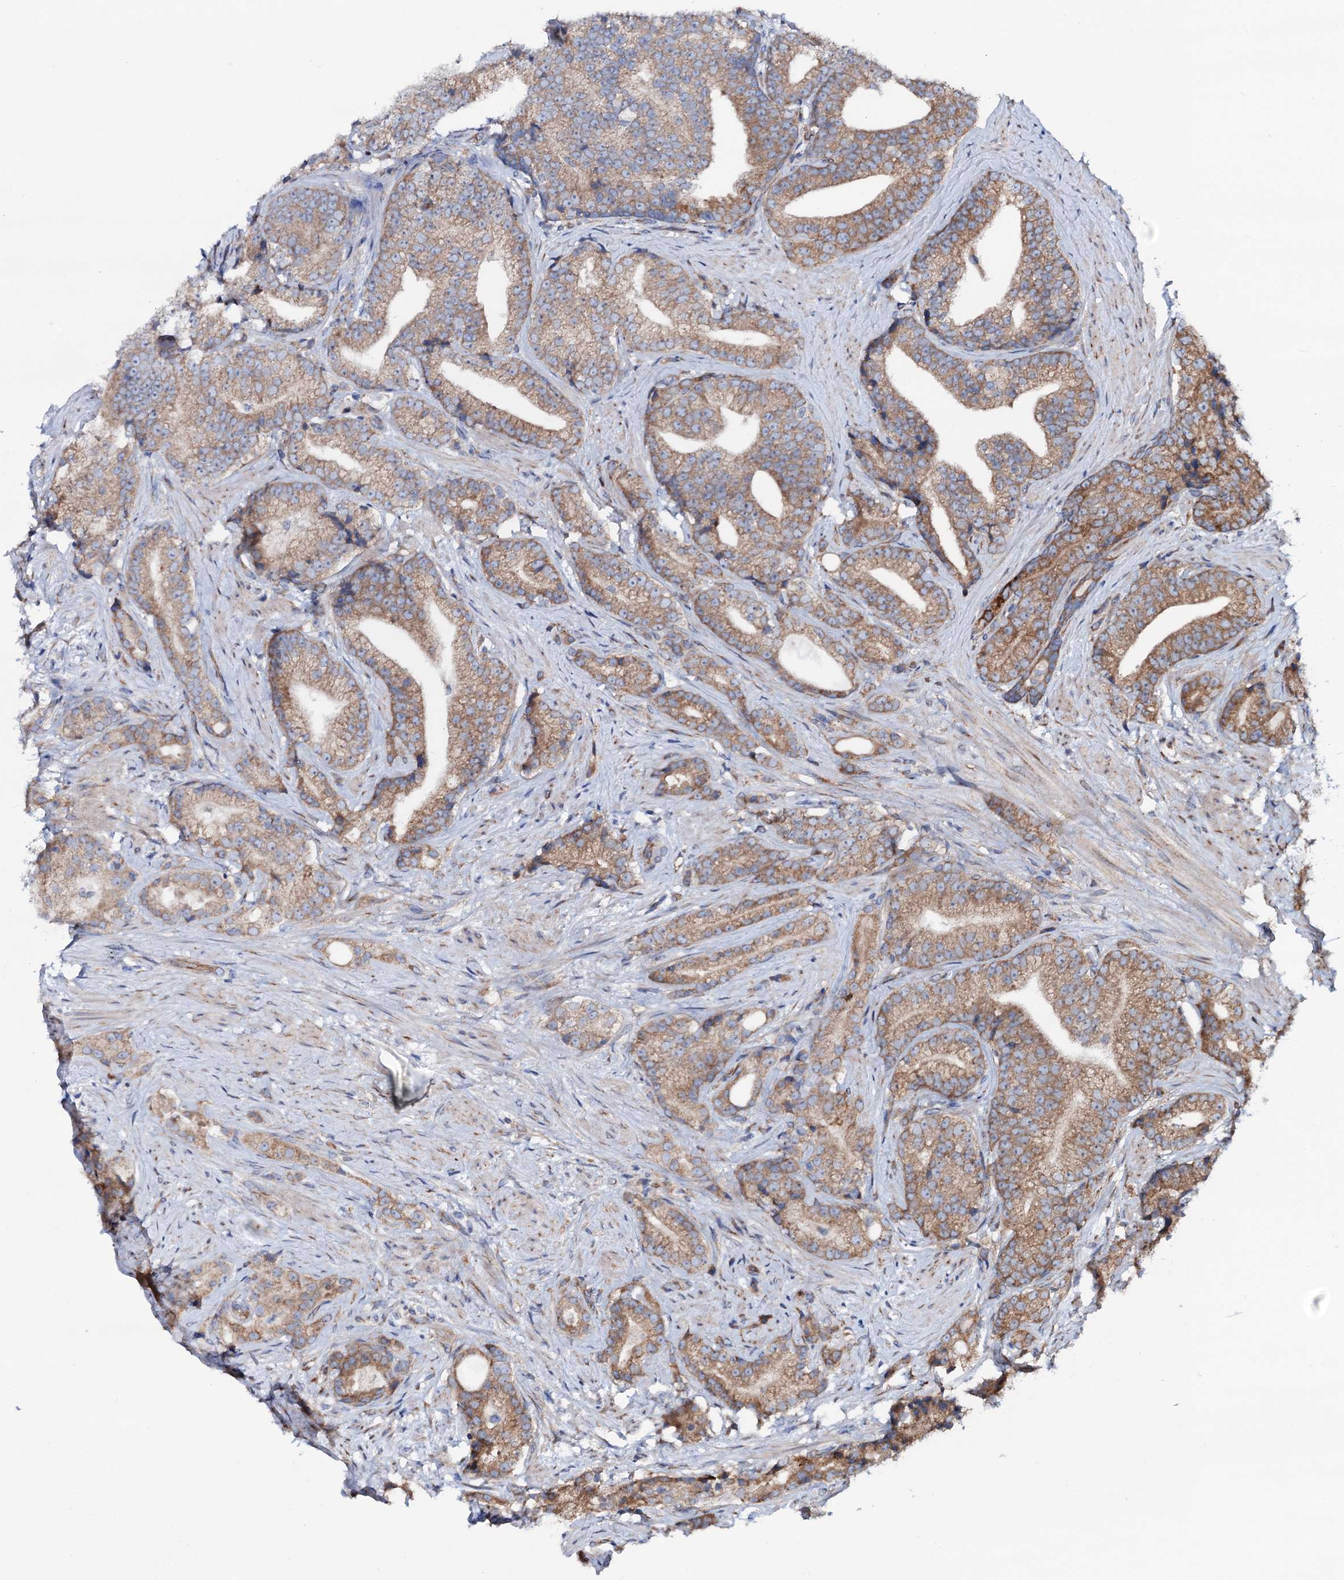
{"staining": {"intensity": "moderate", "quantity": ">75%", "location": "cytoplasmic/membranous"}, "tissue": "prostate cancer", "cell_type": "Tumor cells", "image_type": "cancer", "snomed": [{"axis": "morphology", "description": "Adenocarcinoma, Low grade"}, {"axis": "topography", "description": "Prostate"}], "caption": "Immunohistochemical staining of prostate cancer shows moderate cytoplasmic/membranous protein staining in about >75% of tumor cells. The protein is shown in brown color, while the nuclei are stained blue.", "gene": "STARD13", "patient": {"sex": "male", "age": 71}}